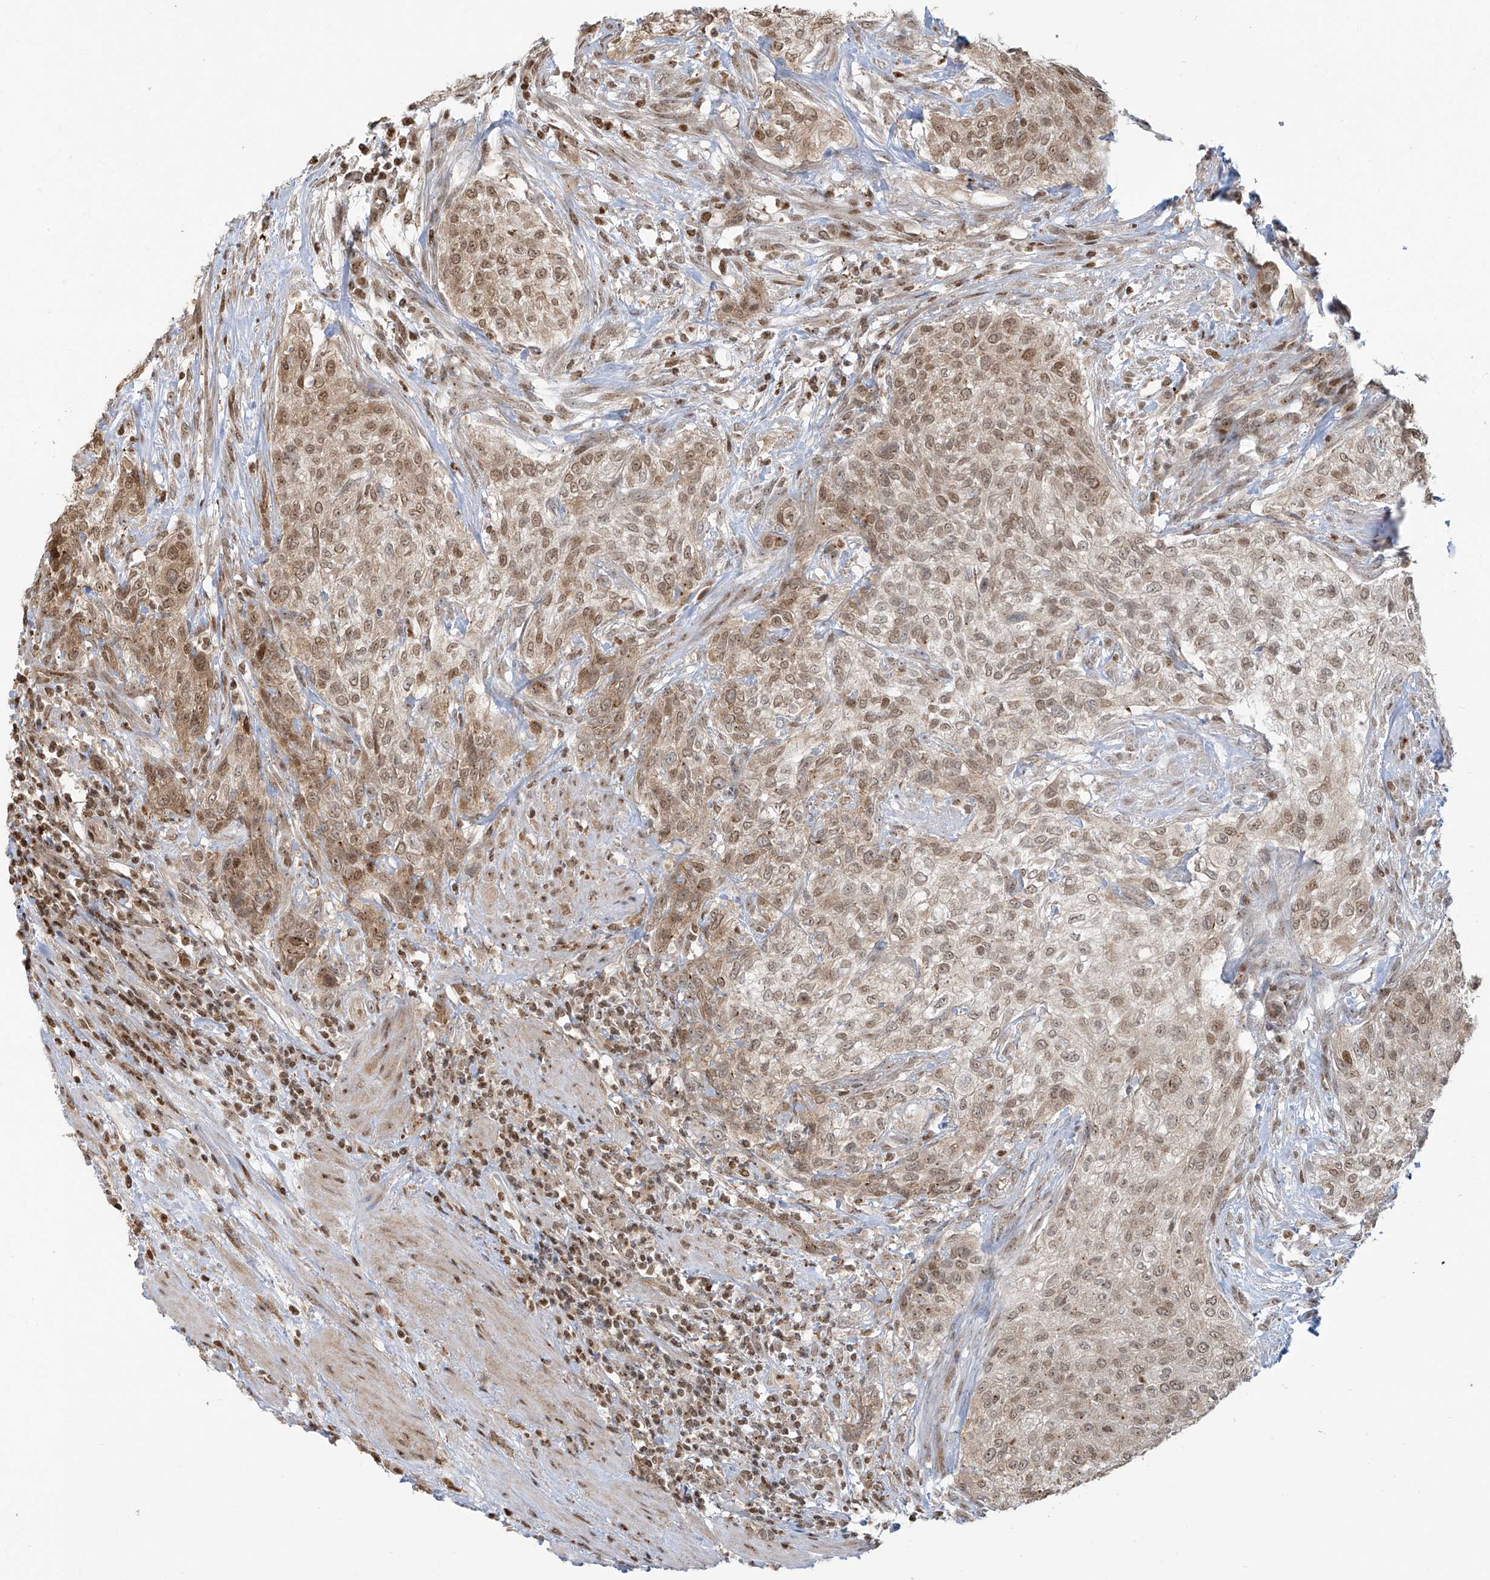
{"staining": {"intensity": "moderate", "quantity": ">75%", "location": "nuclear"}, "tissue": "urothelial cancer", "cell_type": "Tumor cells", "image_type": "cancer", "snomed": [{"axis": "morphology", "description": "Urothelial carcinoma, High grade"}, {"axis": "topography", "description": "Urinary bladder"}], "caption": "Immunohistochemistry (IHC) photomicrograph of neoplastic tissue: human urothelial cancer stained using IHC shows medium levels of moderate protein expression localized specifically in the nuclear of tumor cells, appearing as a nuclear brown color.", "gene": "VMP1", "patient": {"sex": "male", "age": 35}}